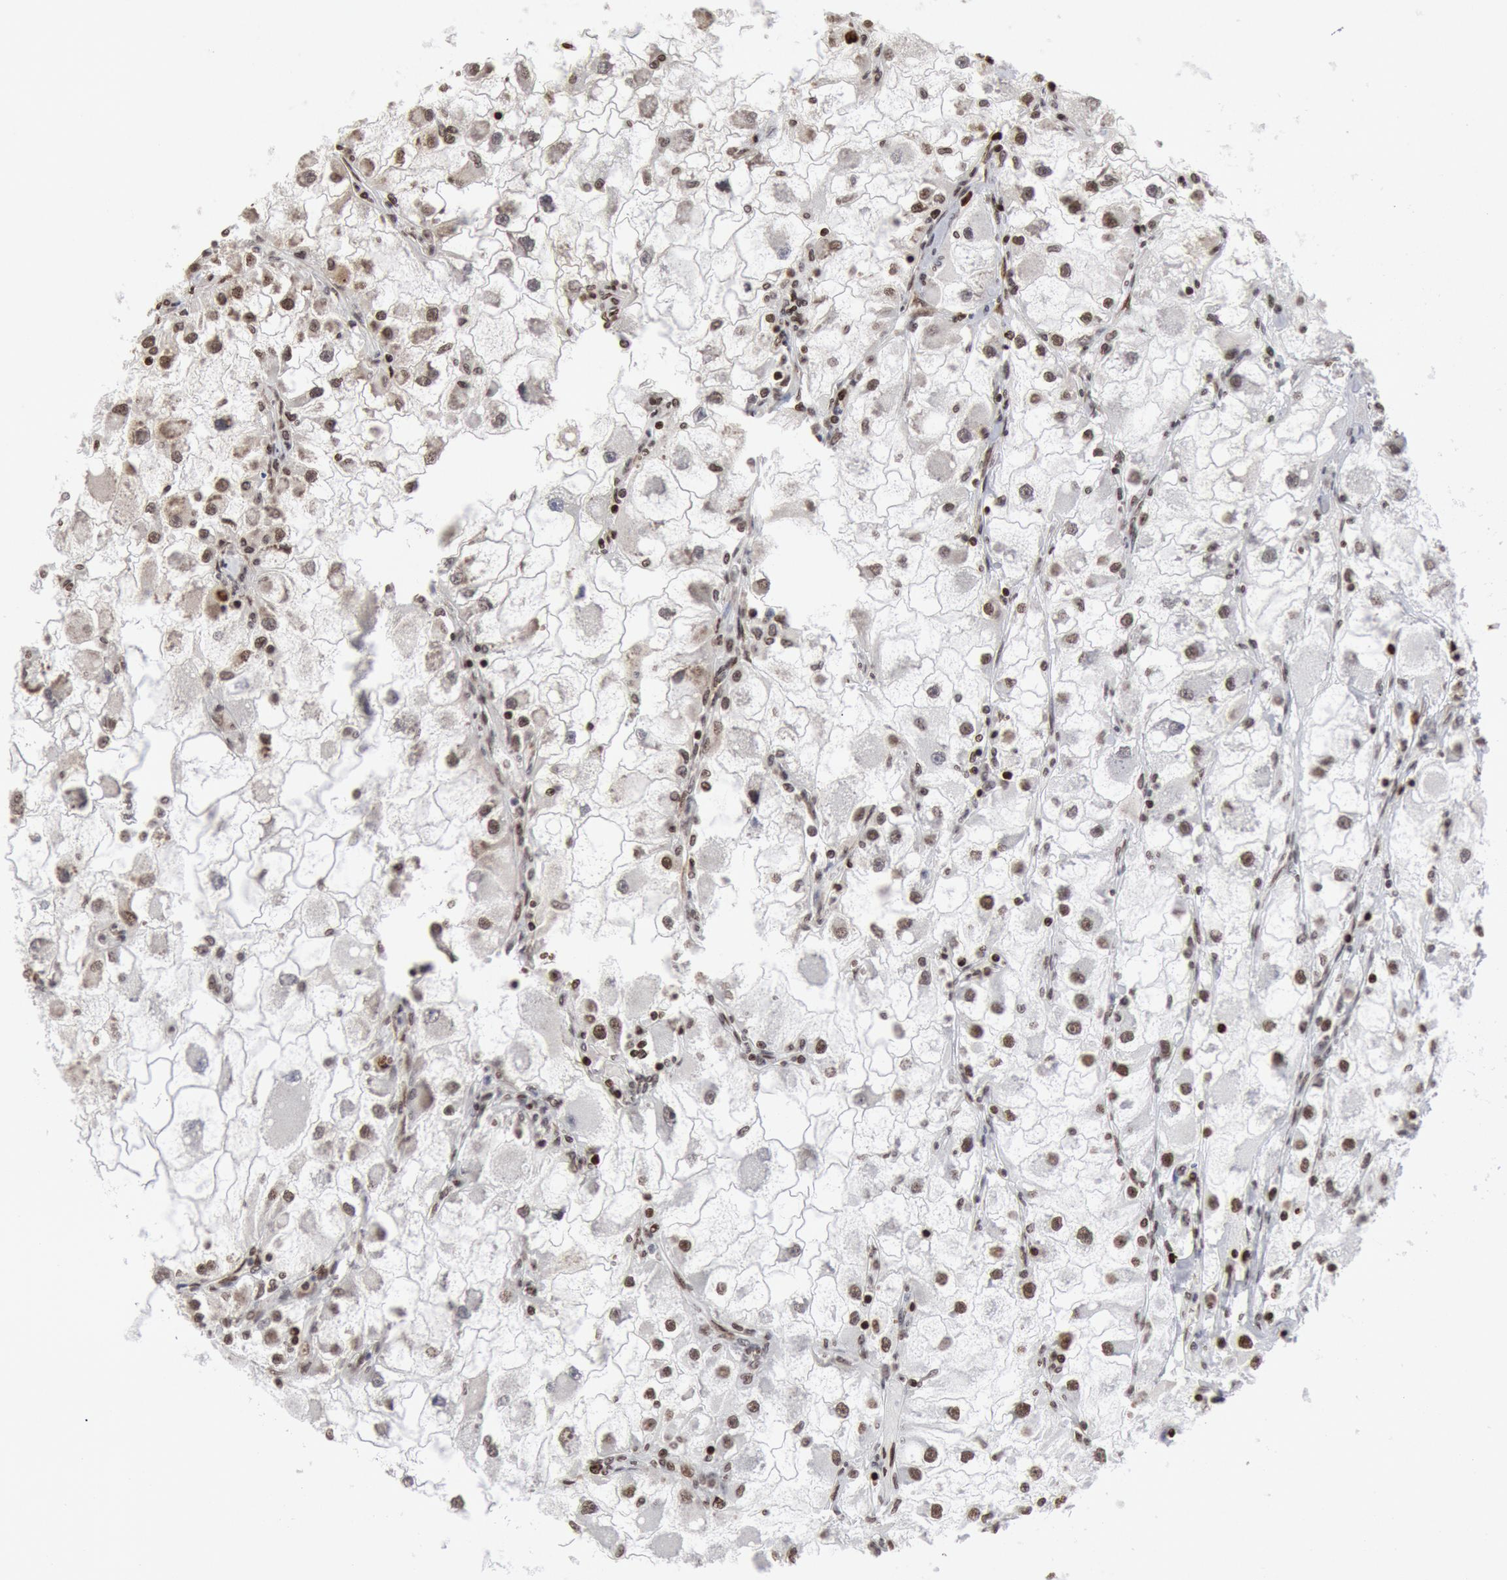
{"staining": {"intensity": "moderate", "quantity": "25%-75%", "location": "cytoplasmic/membranous,nuclear"}, "tissue": "renal cancer", "cell_type": "Tumor cells", "image_type": "cancer", "snomed": [{"axis": "morphology", "description": "Adenocarcinoma, NOS"}, {"axis": "topography", "description": "Kidney"}], "caption": "An immunohistochemistry (IHC) image of neoplastic tissue is shown. Protein staining in brown labels moderate cytoplasmic/membranous and nuclear positivity in renal cancer within tumor cells. The protein is stained brown, and the nuclei are stained in blue (DAB IHC with brightfield microscopy, high magnification).", "gene": "SUB1", "patient": {"sex": "female", "age": 73}}